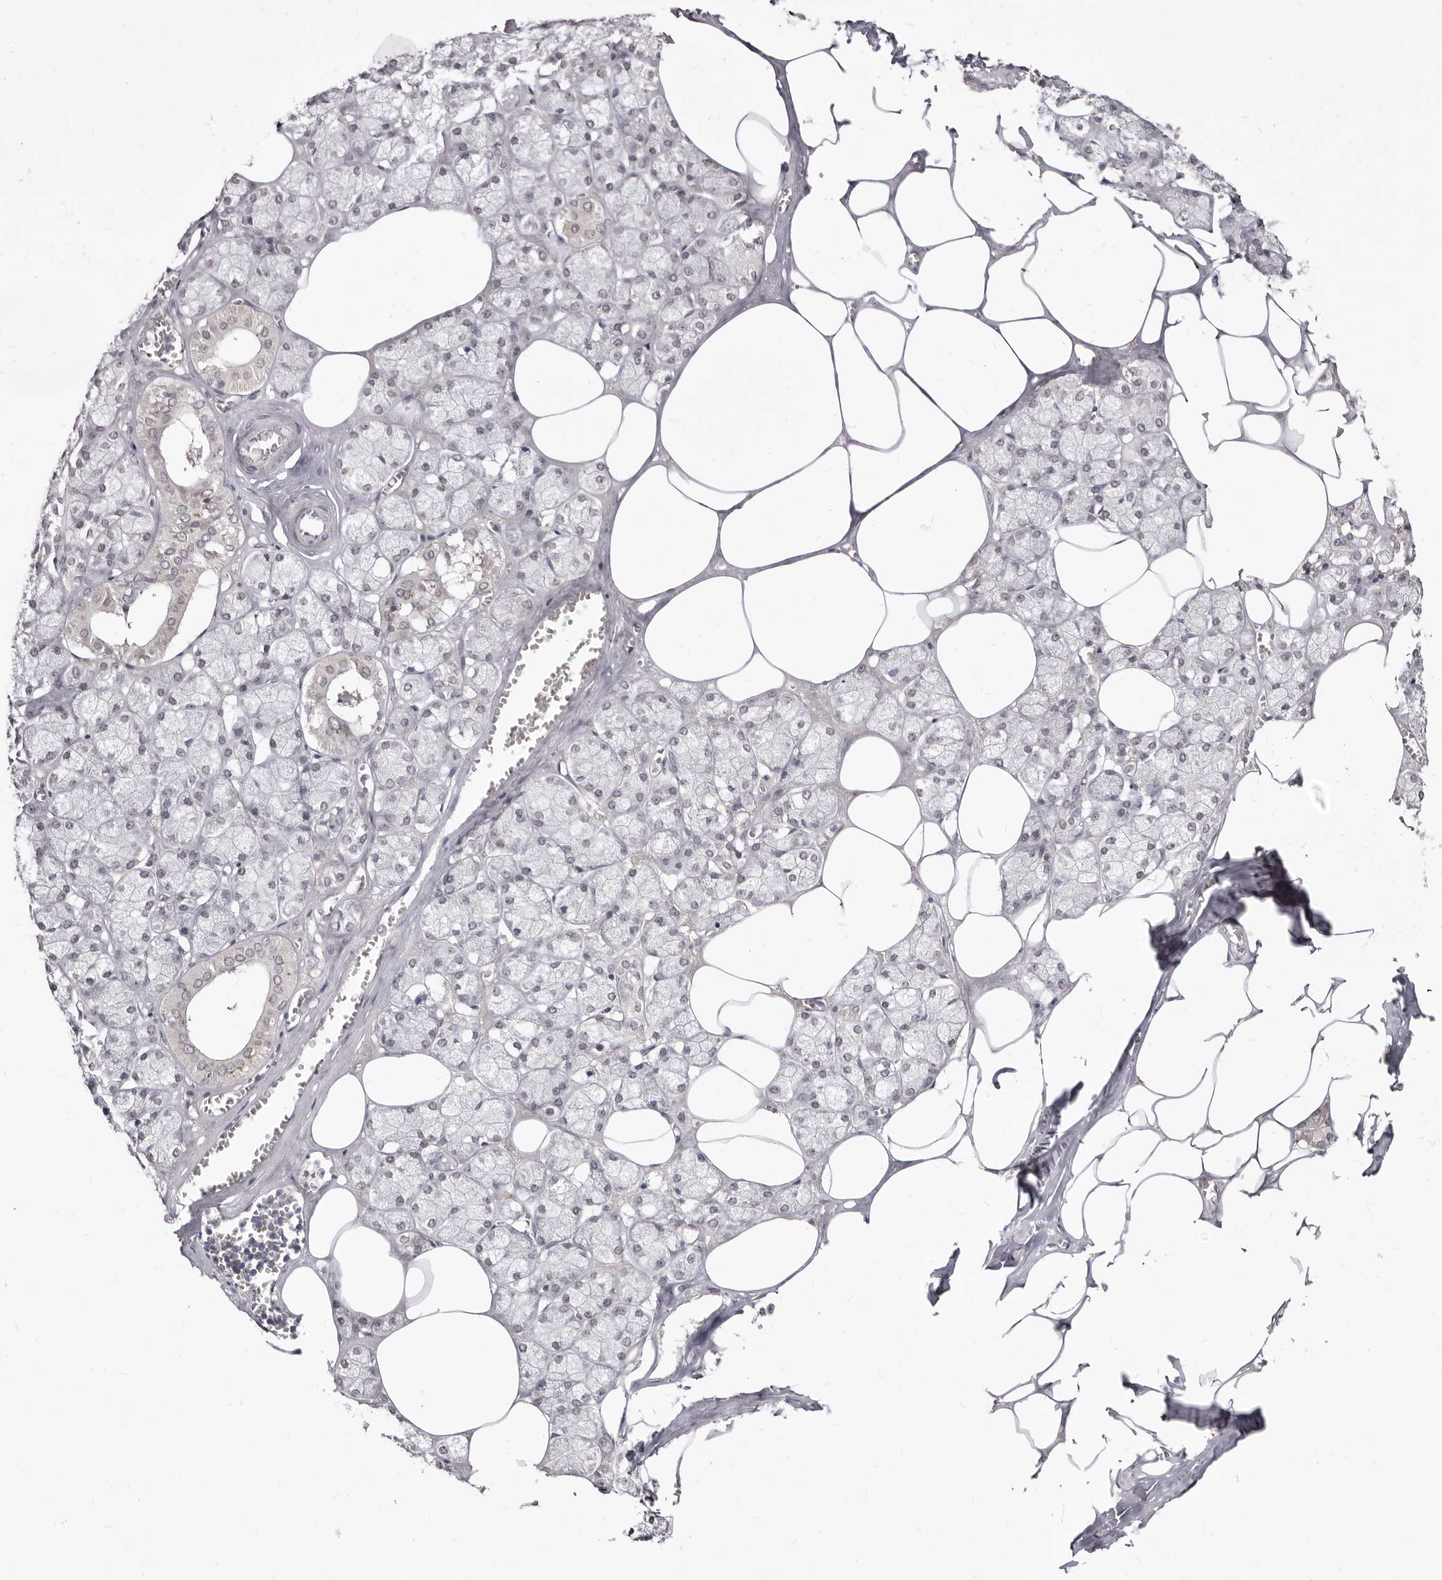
{"staining": {"intensity": "weak", "quantity": "25%-75%", "location": "nuclear"}, "tissue": "salivary gland", "cell_type": "Glandular cells", "image_type": "normal", "snomed": [{"axis": "morphology", "description": "Normal tissue, NOS"}, {"axis": "topography", "description": "Salivary gland"}], "caption": "Glandular cells demonstrate low levels of weak nuclear positivity in about 25%-75% of cells in benign salivary gland. The staining was performed using DAB, with brown indicating positive protein expression. Nuclei are stained blue with hematoxylin.", "gene": "LCORL", "patient": {"sex": "male", "age": 62}}